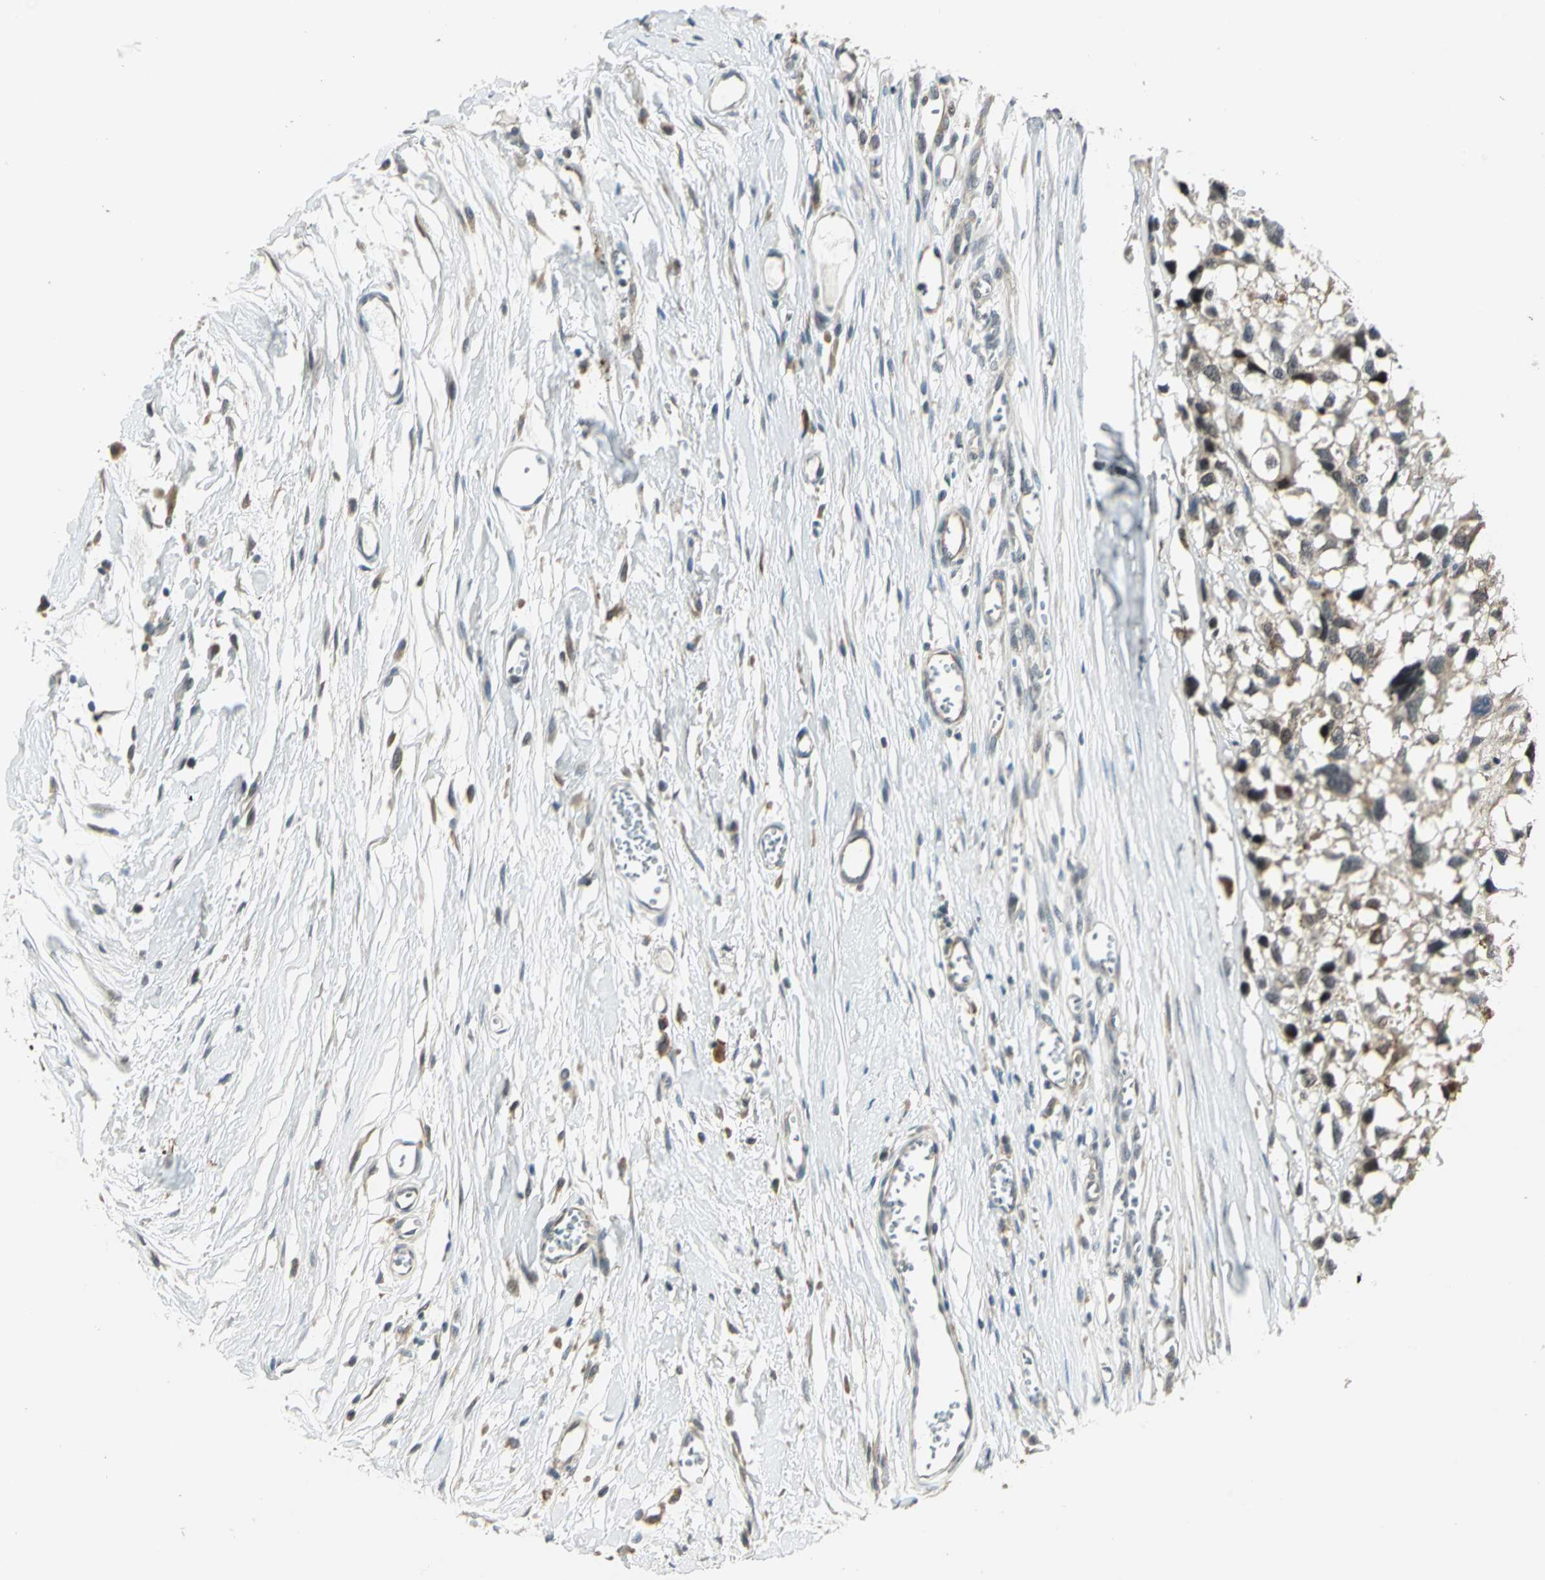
{"staining": {"intensity": "weak", "quantity": ">75%", "location": "cytoplasmic/membranous"}, "tissue": "melanoma", "cell_type": "Tumor cells", "image_type": "cancer", "snomed": [{"axis": "morphology", "description": "Malignant melanoma, Metastatic site"}, {"axis": "topography", "description": "Lymph node"}], "caption": "Melanoma stained with a protein marker demonstrates weak staining in tumor cells.", "gene": "PLAGL2", "patient": {"sex": "male", "age": 59}}